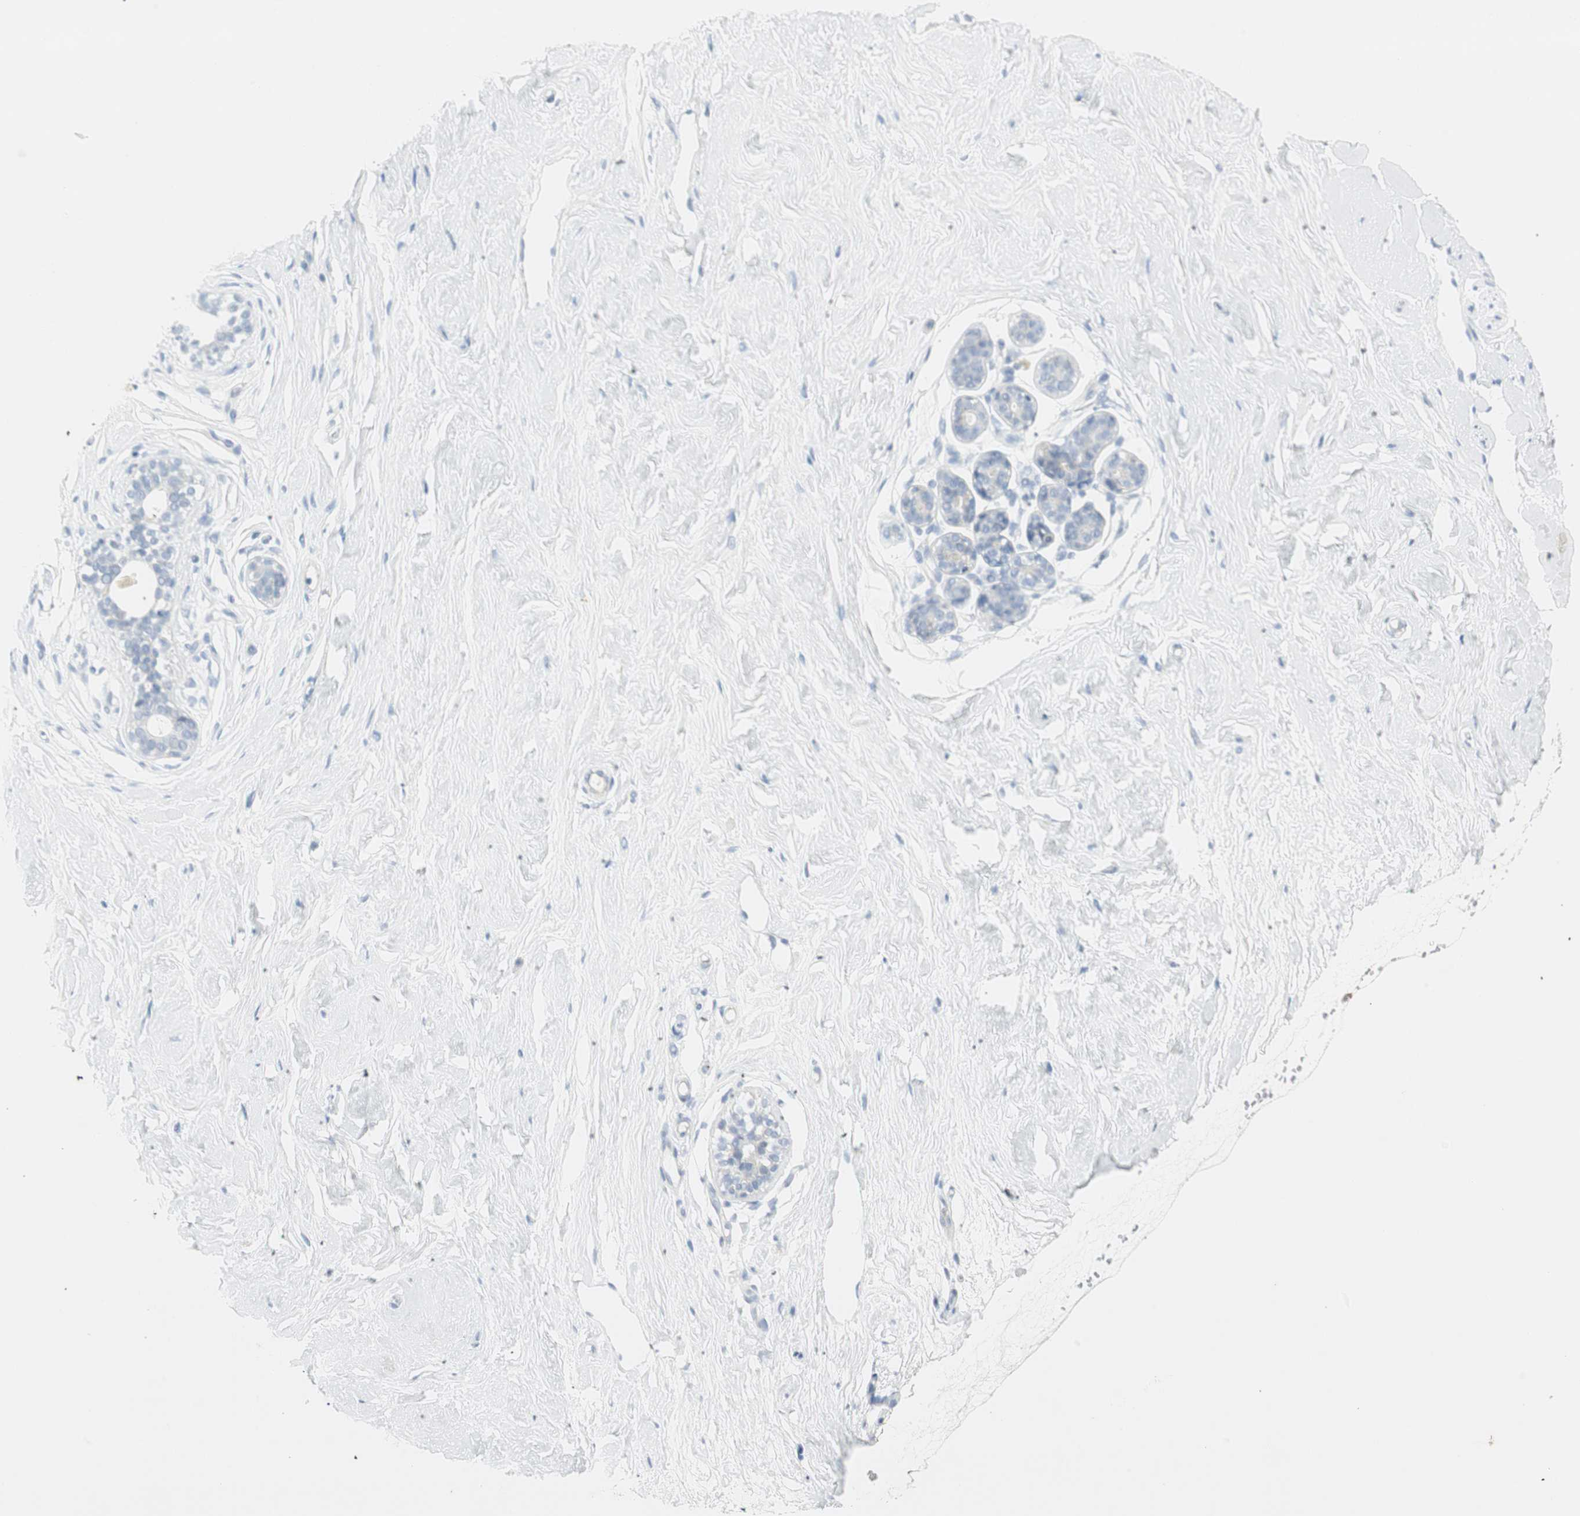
{"staining": {"intensity": "negative", "quantity": "none", "location": "none"}, "tissue": "breast", "cell_type": "Adipocytes", "image_type": "normal", "snomed": [{"axis": "morphology", "description": "Normal tissue, NOS"}, {"axis": "topography", "description": "Breast"}], "caption": "Immunohistochemistry of normal breast shows no staining in adipocytes.", "gene": "PRTN3", "patient": {"sex": "female", "age": 23}}